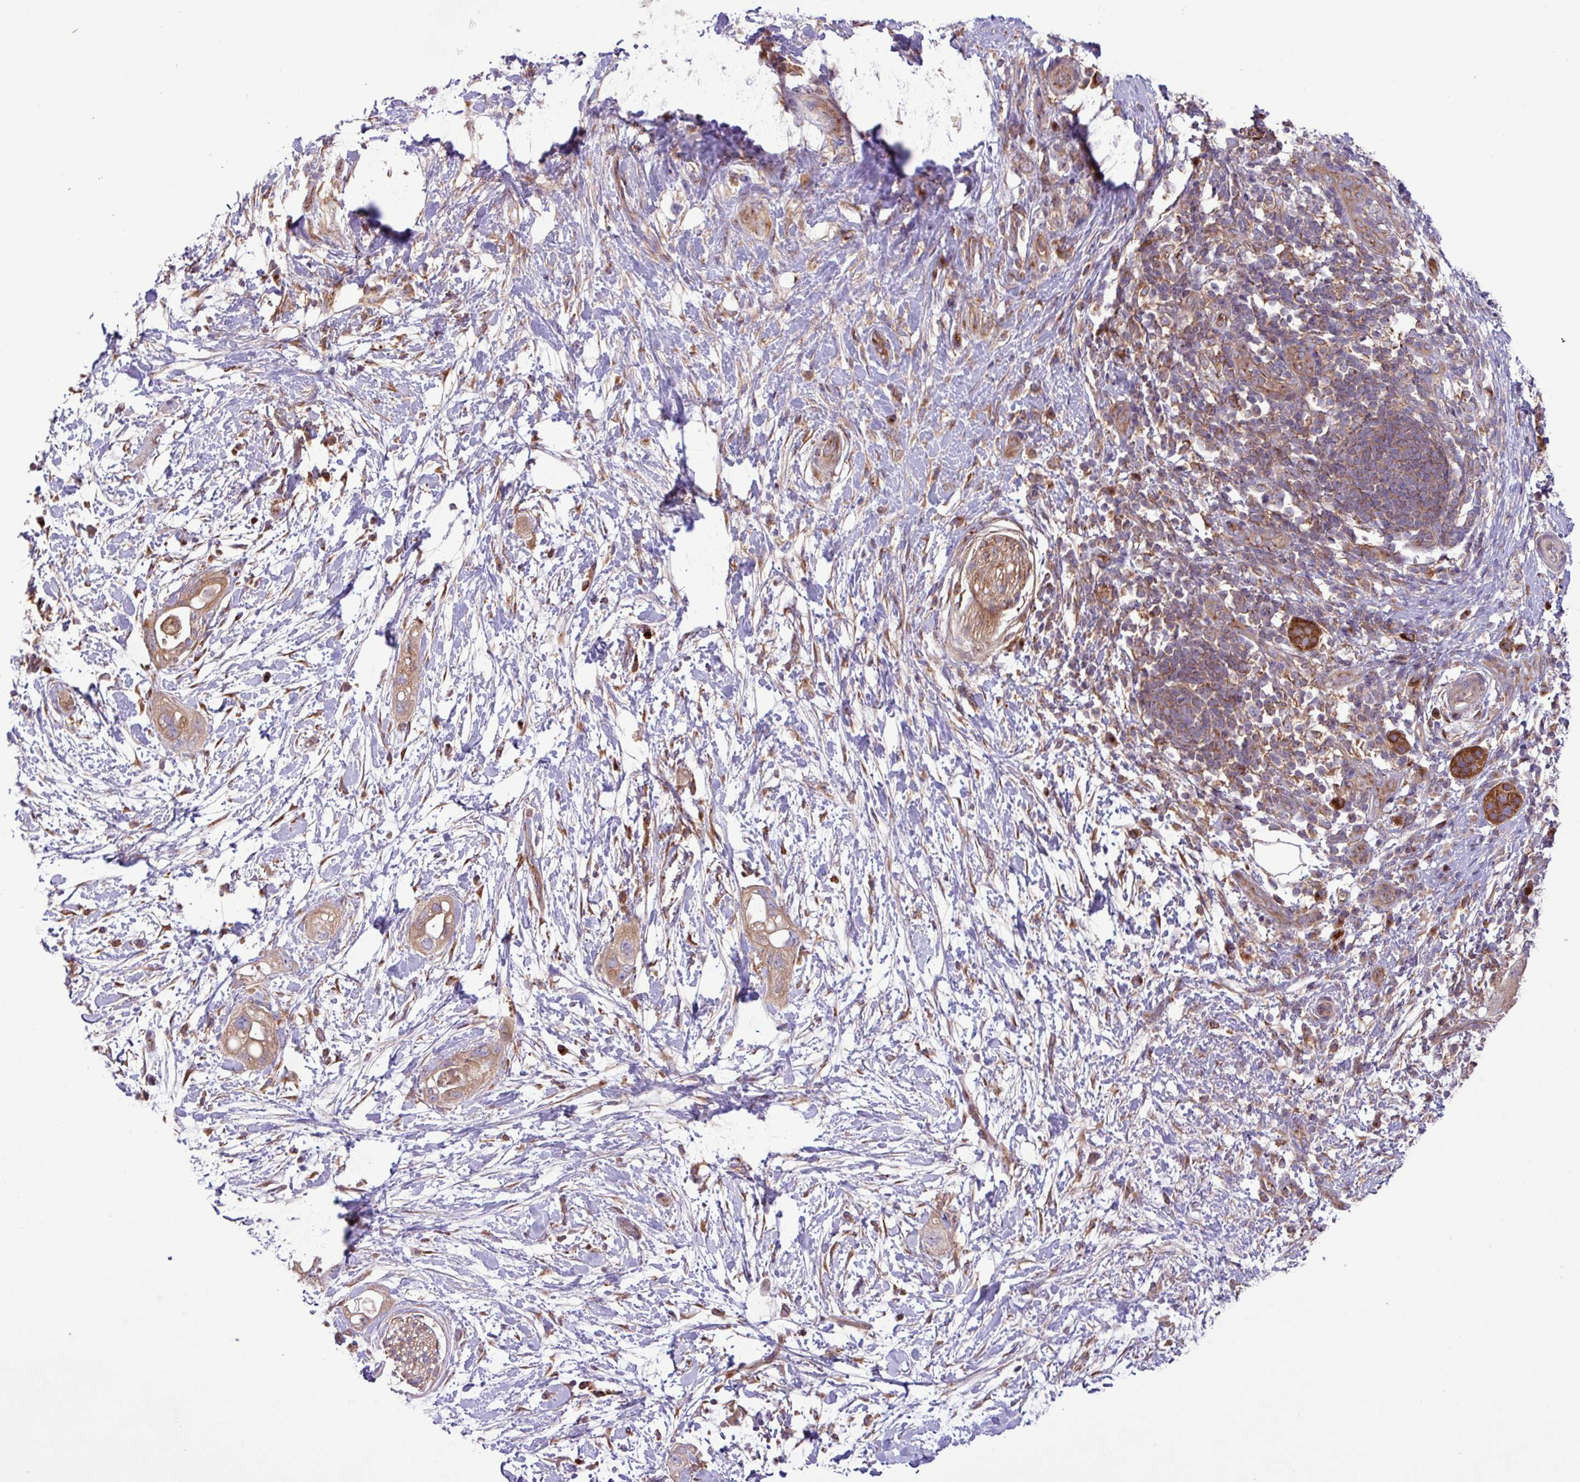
{"staining": {"intensity": "weak", "quantity": ">75%", "location": "cytoplasmic/membranous"}, "tissue": "pancreatic cancer", "cell_type": "Tumor cells", "image_type": "cancer", "snomed": [{"axis": "morphology", "description": "Adenocarcinoma, NOS"}, {"axis": "topography", "description": "Pancreas"}], "caption": "Weak cytoplasmic/membranous protein expression is appreciated in about >75% of tumor cells in pancreatic cancer.", "gene": "RAB19", "patient": {"sex": "female", "age": 72}}